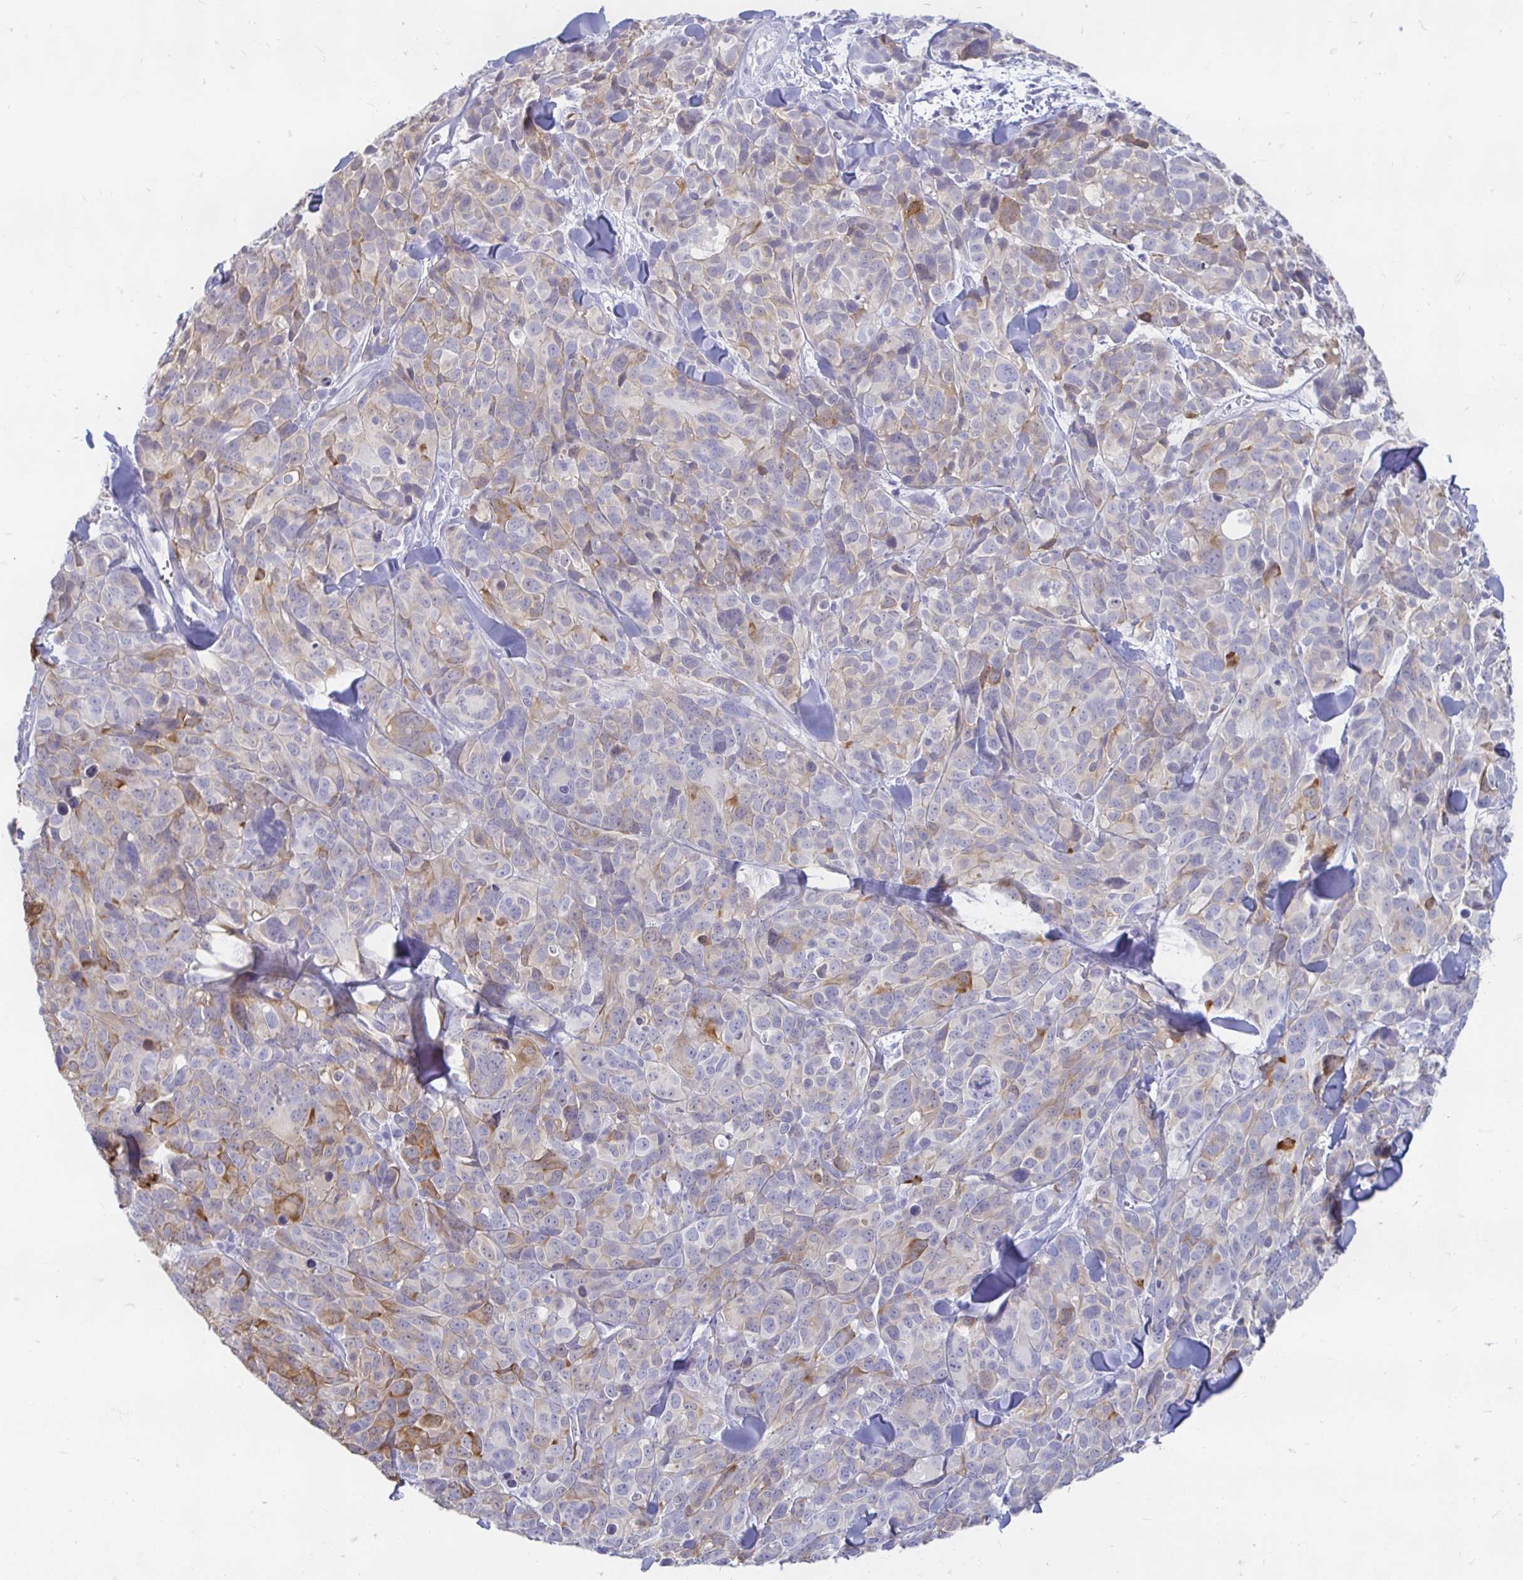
{"staining": {"intensity": "moderate", "quantity": "<25%", "location": "cytoplasmic/membranous"}, "tissue": "melanoma", "cell_type": "Tumor cells", "image_type": "cancer", "snomed": [{"axis": "morphology", "description": "Malignant melanoma, NOS"}, {"axis": "topography", "description": "Skin"}], "caption": "An immunohistochemistry (IHC) image of neoplastic tissue is shown. Protein staining in brown shows moderate cytoplasmic/membranous positivity in melanoma within tumor cells.", "gene": "PEG10", "patient": {"sex": "male", "age": 51}}